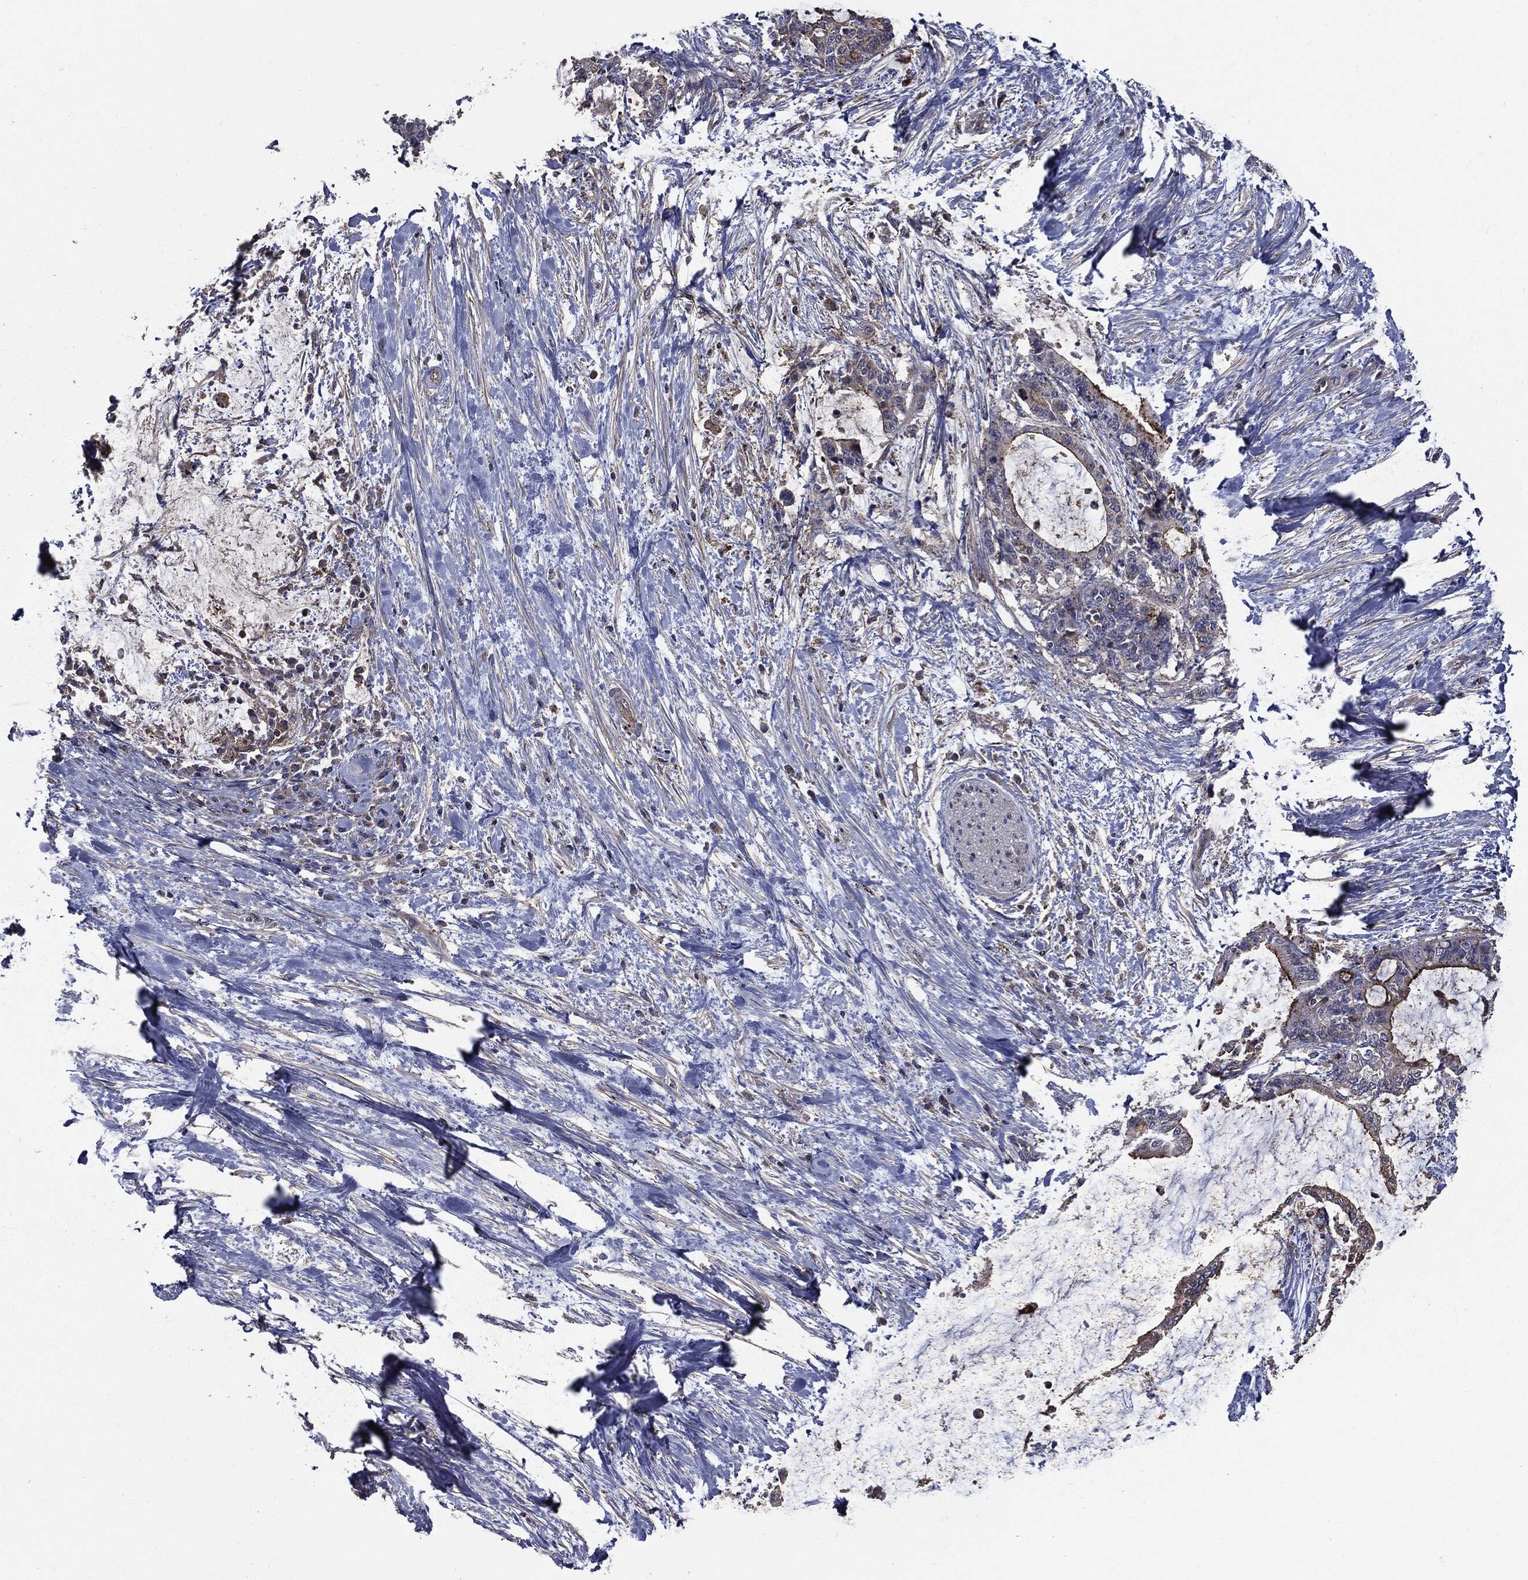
{"staining": {"intensity": "strong", "quantity": "<25%", "location": "cytoplasmic/membranous"}, "tissue": "liver cancer", "cell_type": "Tumor cells", "image_type": "cancer", "snomed": [{"axis": "morphology", "description": "Cholangiocarcinoma"}, {"axis": "topography", "description": "Liver"}], "caption": "Protein positivity by immunohistochemistry displays strong cytoplasmic/membranous positivity in approximately <25% of tumor cells in liver cancer. (DAB IHC with brightfield microscopy, high magnification).", "gene": "PDCD6IP", "patient": {"sex": "female", "age": 73}}